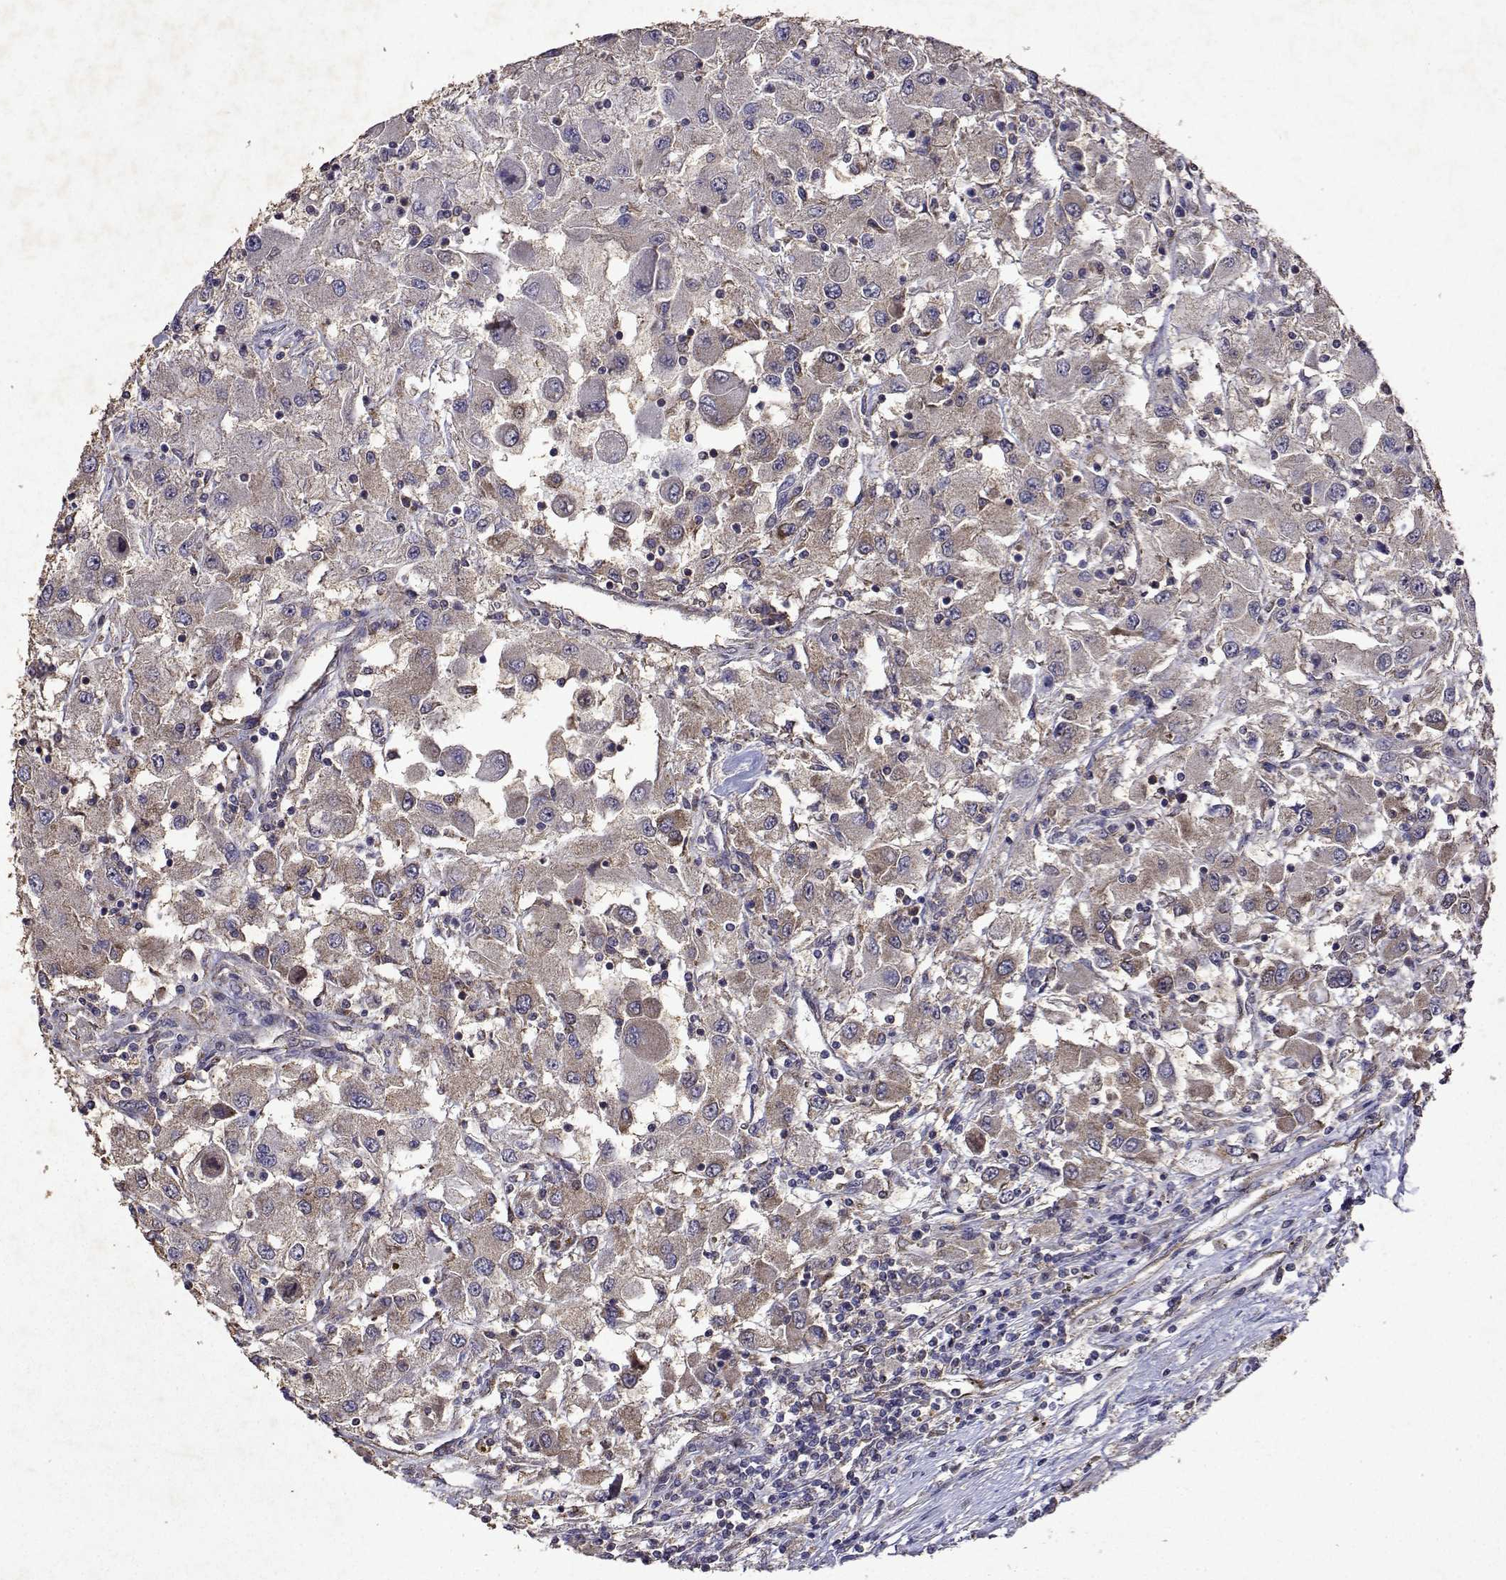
{"staining": {"intensity": "moderate", "quantity": "25%-75%", "location": "cytoplasmic/membranous"}, "tissue": "renal cancer", "cell_type": "Tumor cells", "image_type": "cancer", "snomed": [{"axis": "morphology", "description": "Adenocarcinoma, NOS"}, {"axis": "topography", "description": "Kidney"}], "caption": "IHC micrograph of human adenocarcinoma (renal) stained for a protein (brown), which reveals medium levels of moderate cytoplasmic/membranous positivity in approximately 25%-75% of tumor cells.", "gene": "TARBP2", "patient": {"sex": "female", "age": 67}}